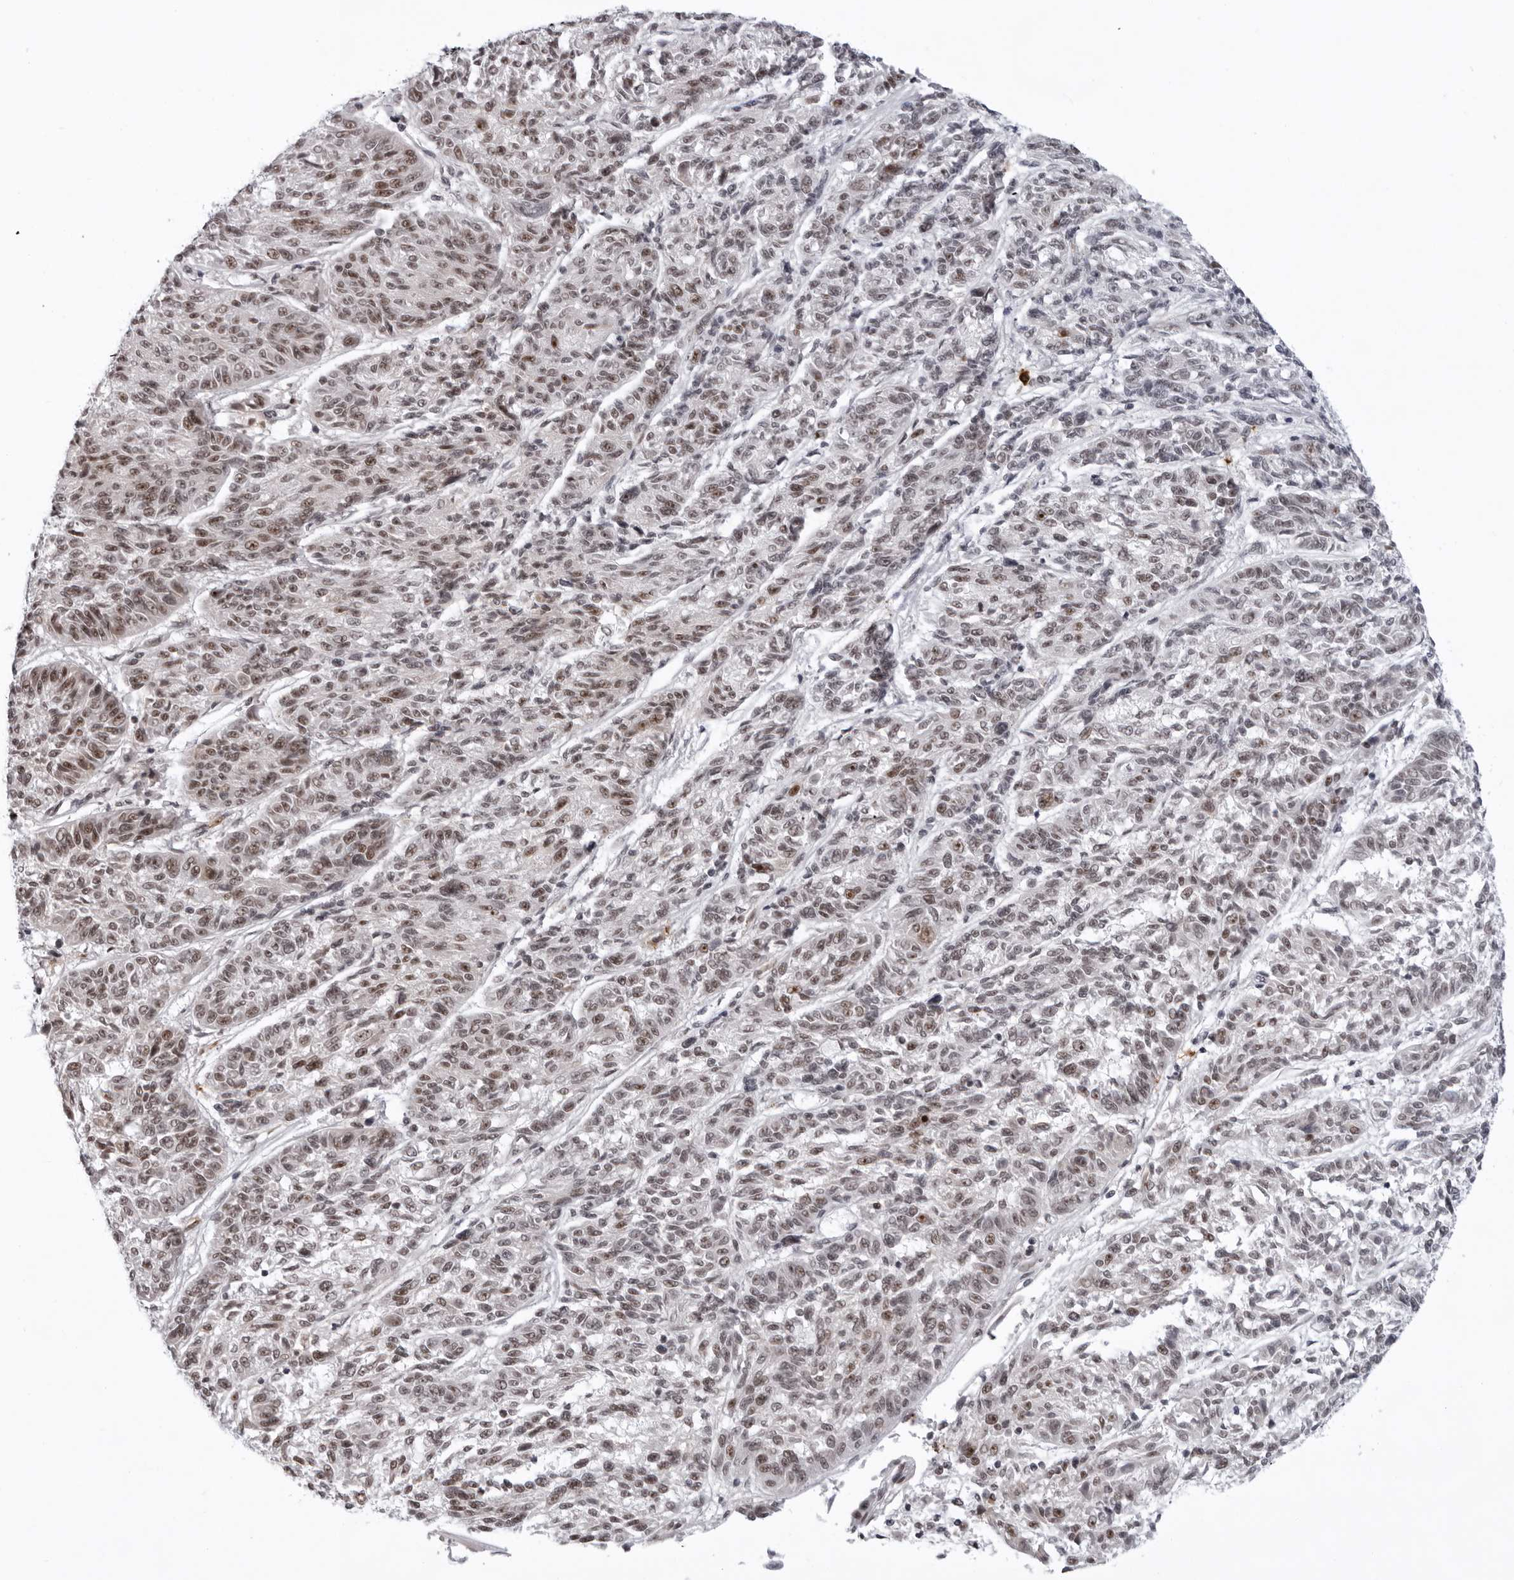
{"staining": {"intensity": "moderate", "quantity": "25%-75%", "location": "nuclear"}, "tissue": "melanoma", "cell_type": "Tumor cells", "image_type": "cancer", "snomed": [{"axis": "morphology", "description": "Malignant melanoma, NOS"}, {"axis": "topography", "description": "Skin"}], "caption": "This image exhibits malignant melanoma stained with IHC to label a protein in brown. The nuclear of tumor cells show moderate positivity for the protein. Nuclei are counter-stained blue.", "gene": "EXOSC10", "patient": {"sex": "male", "age": 53}}